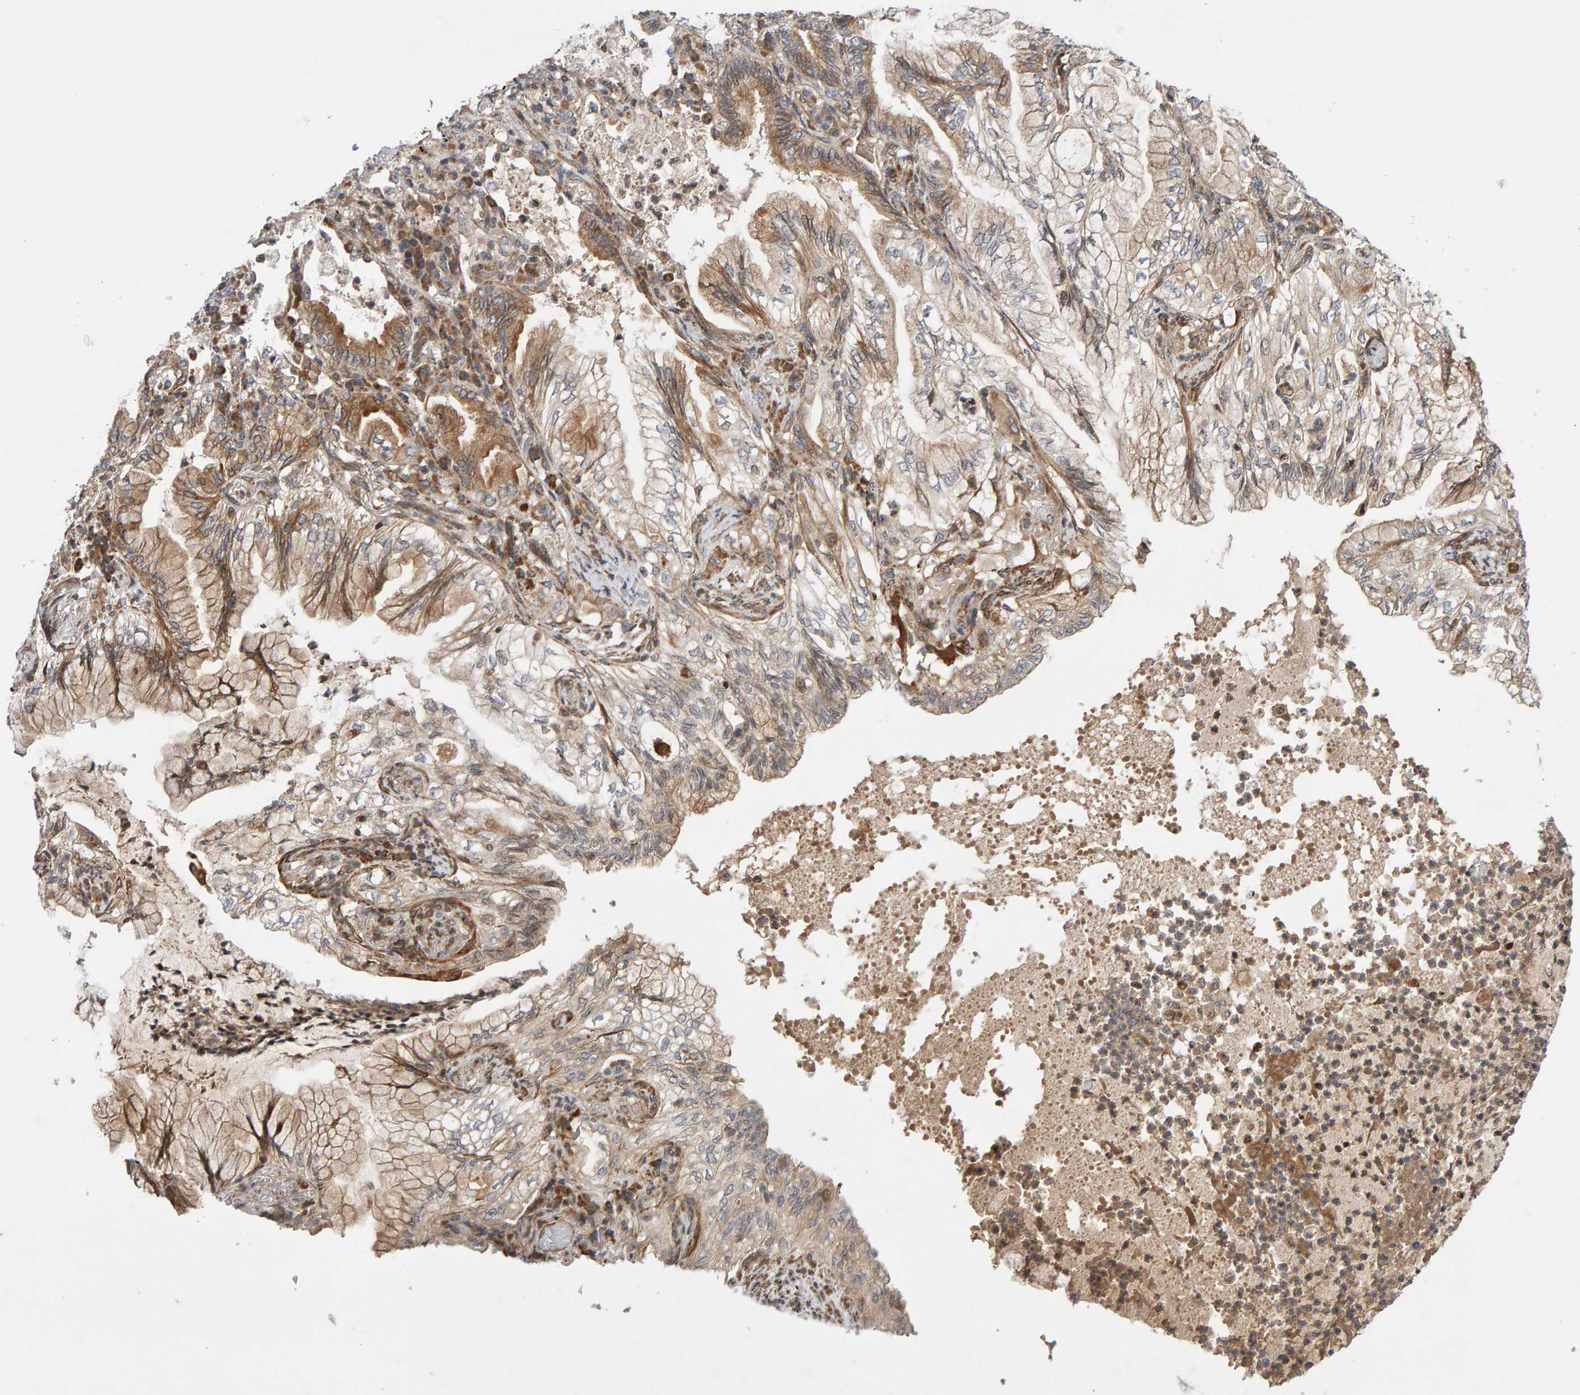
{"staining": {"intensity": "weak", "quantity": ">75%", "location": "cytoplasmic/membranous"}, "tissue": "lung cancer", "cell_type": "Tumor cells", "image_type": "cancer", "snomed": [{"axis": "morphology", "description": "Adenocarcinoma, NOS"}, {"axis": "topography", "description": "Lung"}], "caption": "Lung cancer stained with immunohistochemistry (IHC) demonstrates weak cytoplasmic/membranous staining in approximately >75% of tumor cells.", "gene": "LZTS1", "patient": {"sex": "female", "age": 70}}